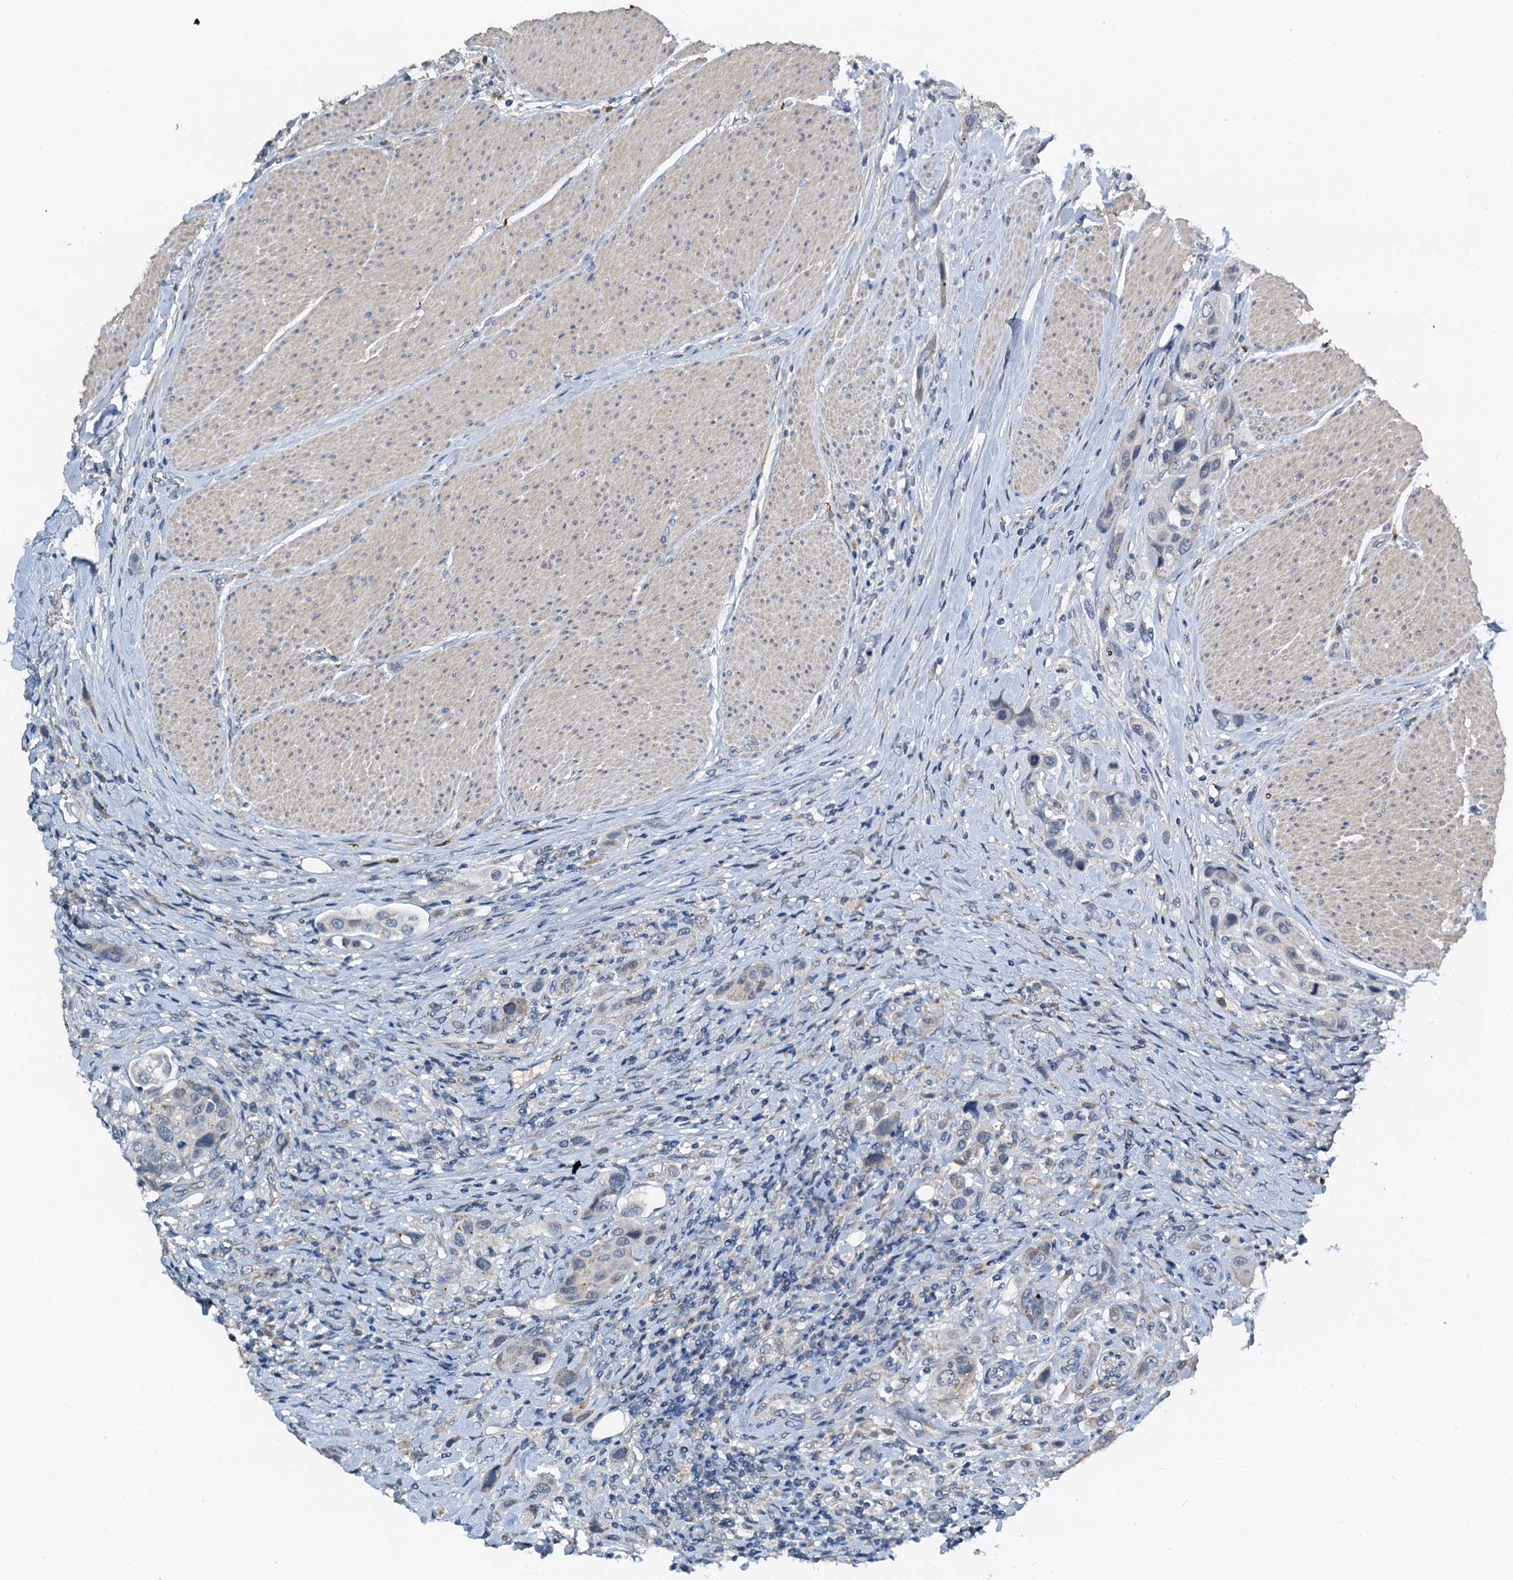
{"staining": {"intensity": "negative", "quantity": "none", "location": "none"}, "tissue": "urothelial cancer", "cell_type": "Tumor cells", "image_type": "cancer", "snomed": [{"axis": "morphology", "description": "Urothelial carcinoma, High grade"}, {"axis": "topography", "description": "Urinary bladder"}], "caption": "The photomicrograph reveals no staining of tumor cells in urothelial carcinoma (high-grade). Nuclei are stained in blue.", "gene": "ZNF606", "patient": {"sex": "male", "age": 50}}